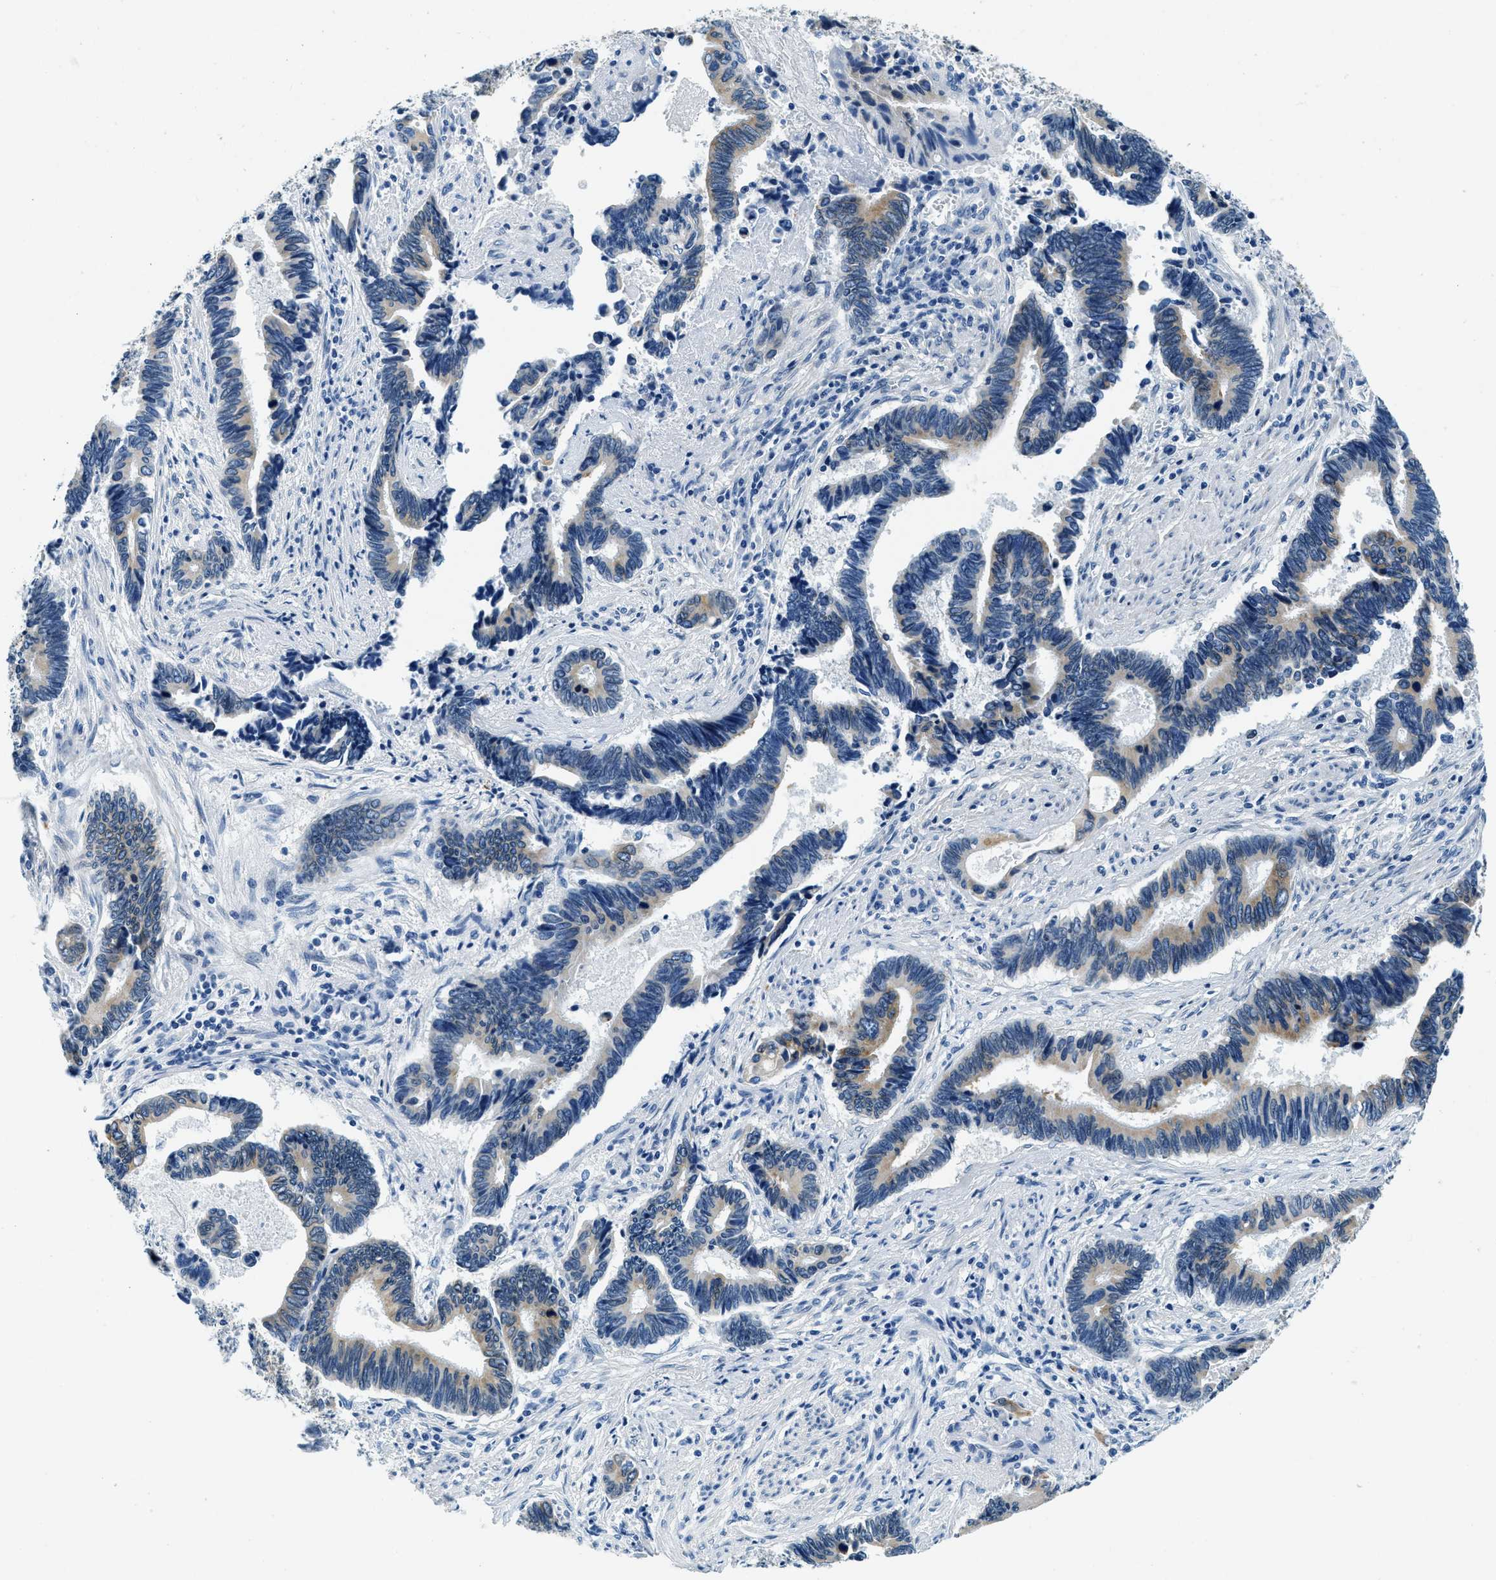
{"staining": {"intensity": "moderate", "quantity": "25%-75%", "location": "cytoplasmic/membranous"}, "tissue": "pancreatic cancer", "cell_type": "Tumor cells", "image_type": "cancer", "snomed": [{"axis": "morphology", "description": "Adenocarcinoma, NOS"}, {"axis": "topography", "description": "Pancreas"}], "caption": "Human pancreatic cancer (adenocarcinoma) stained with a protein marker demonstrates moderate staining in tumor cells.", "gene": "UBAC2", "patient": {"sex": "female", "age": 70}}